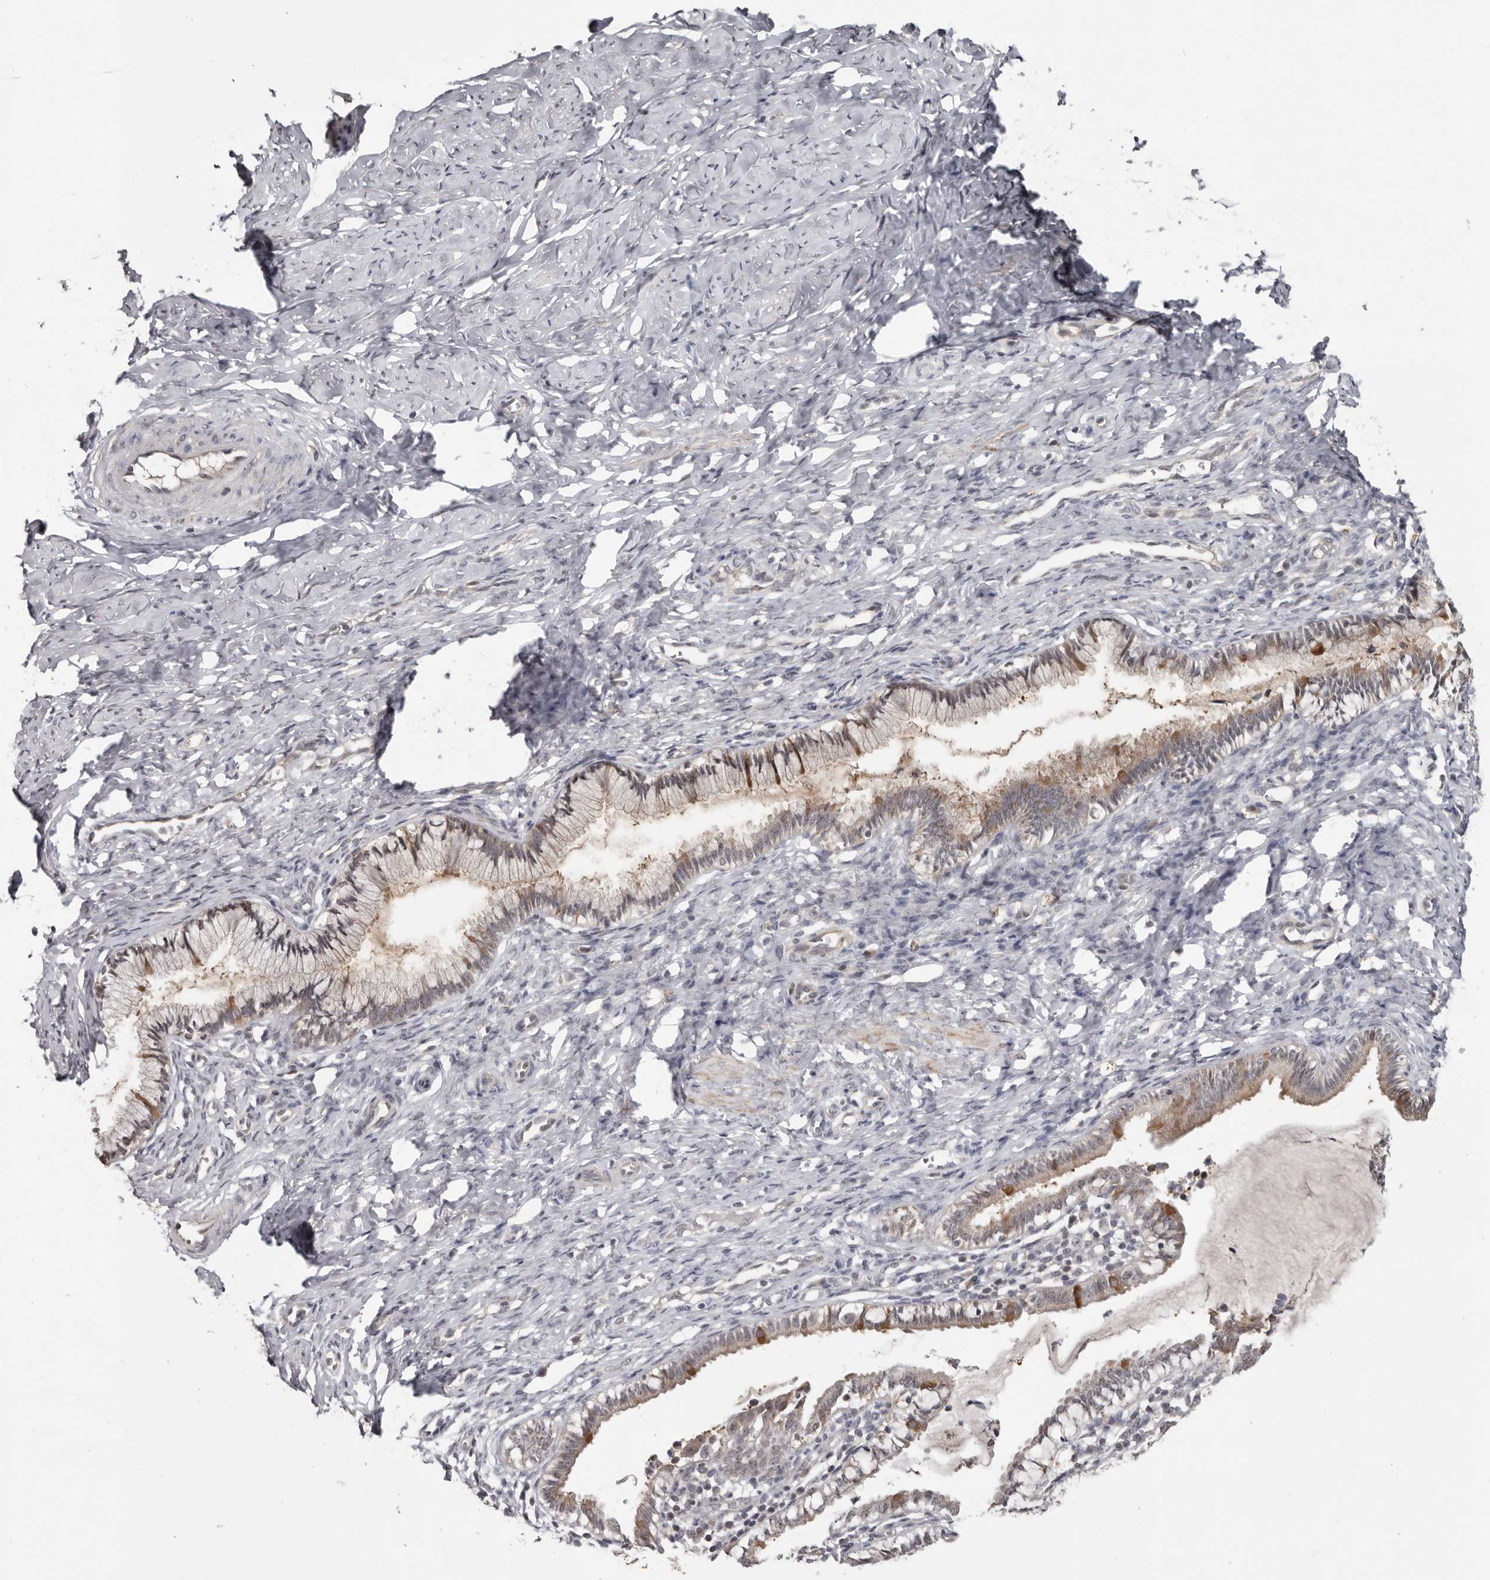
{"staining": {"intensity": "moderate", "quantity": "25%-75%", "location": "cytoplasmic/membranous"}, "tissue": "cervix", "cell_type": "Glandular cells", "image_type": "normal", "snomed": [{"axis": "morphology", "description": "Normal tissue, NOS"}, {"axis": "topography", "description": "Cervix"}], "caption": "This is an image of IHC staining of benign cervix, which shows moderate expression in the cytoplasmic/membranous of glandular cells.", "gene": "BAD", "patient": {"sex": "female", "age": 27}}